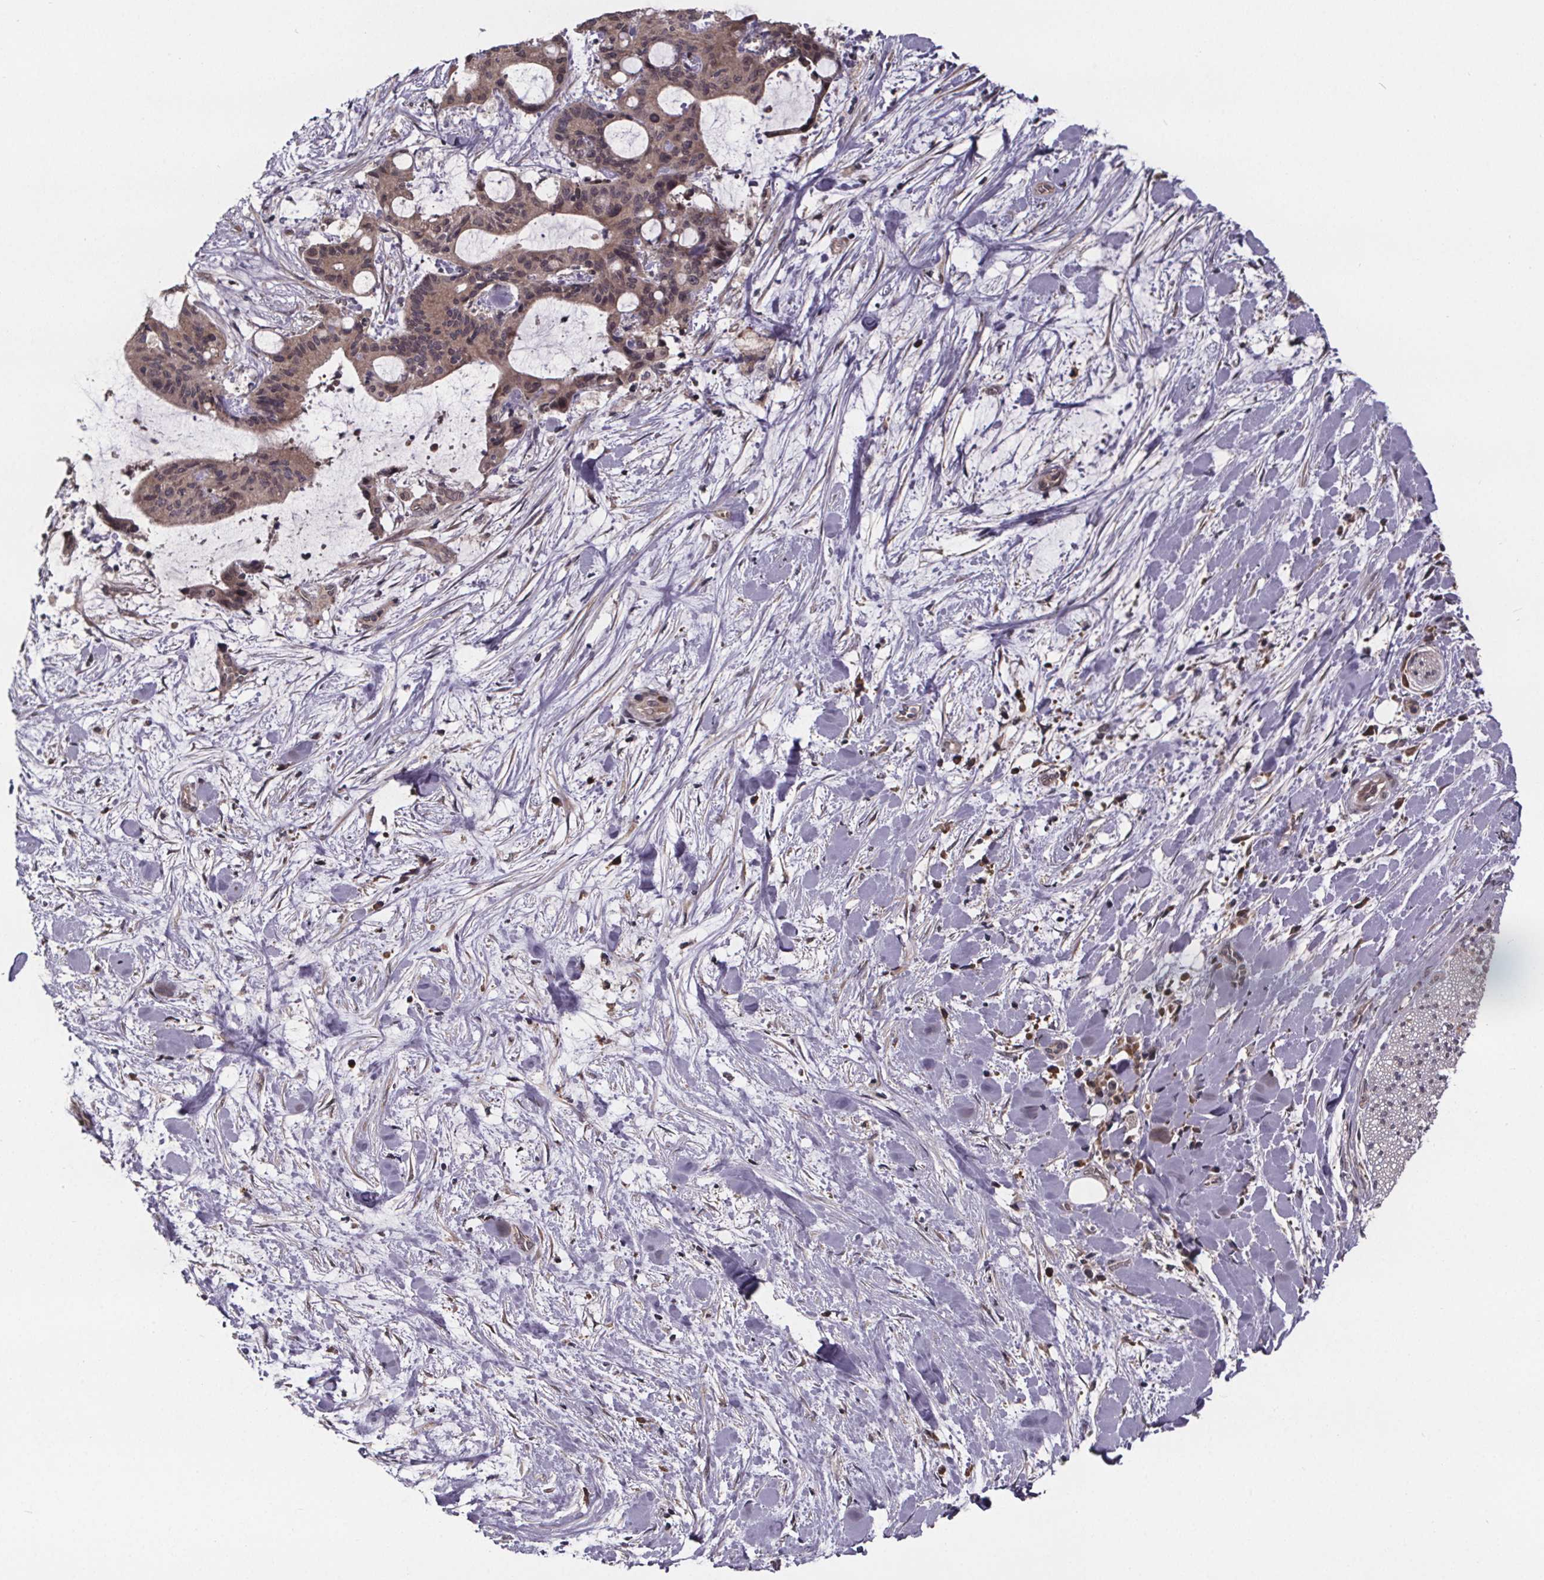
{"staining": {"intensity": "weak", "quantity": ">75%", "location": "cytoplasmic/membranous"}, "tissue": "liver cancer", "cell_type": "Tumor cells", "image_type": "cancer", "snomed": [{"axis": "morphology", "description": "Cholangiocarcinoma"}, {"axis": "topography", "description": "Liver"}], "caption": "Protein positivity by immunohistochemistry (IHC) reveals weak cytoplasmic/membranous expression in about >75% of tumor cells in cholangiocarcinoma (liver).", "gene": "SAT1", "patient": {"sex": "female", "age": 73}}